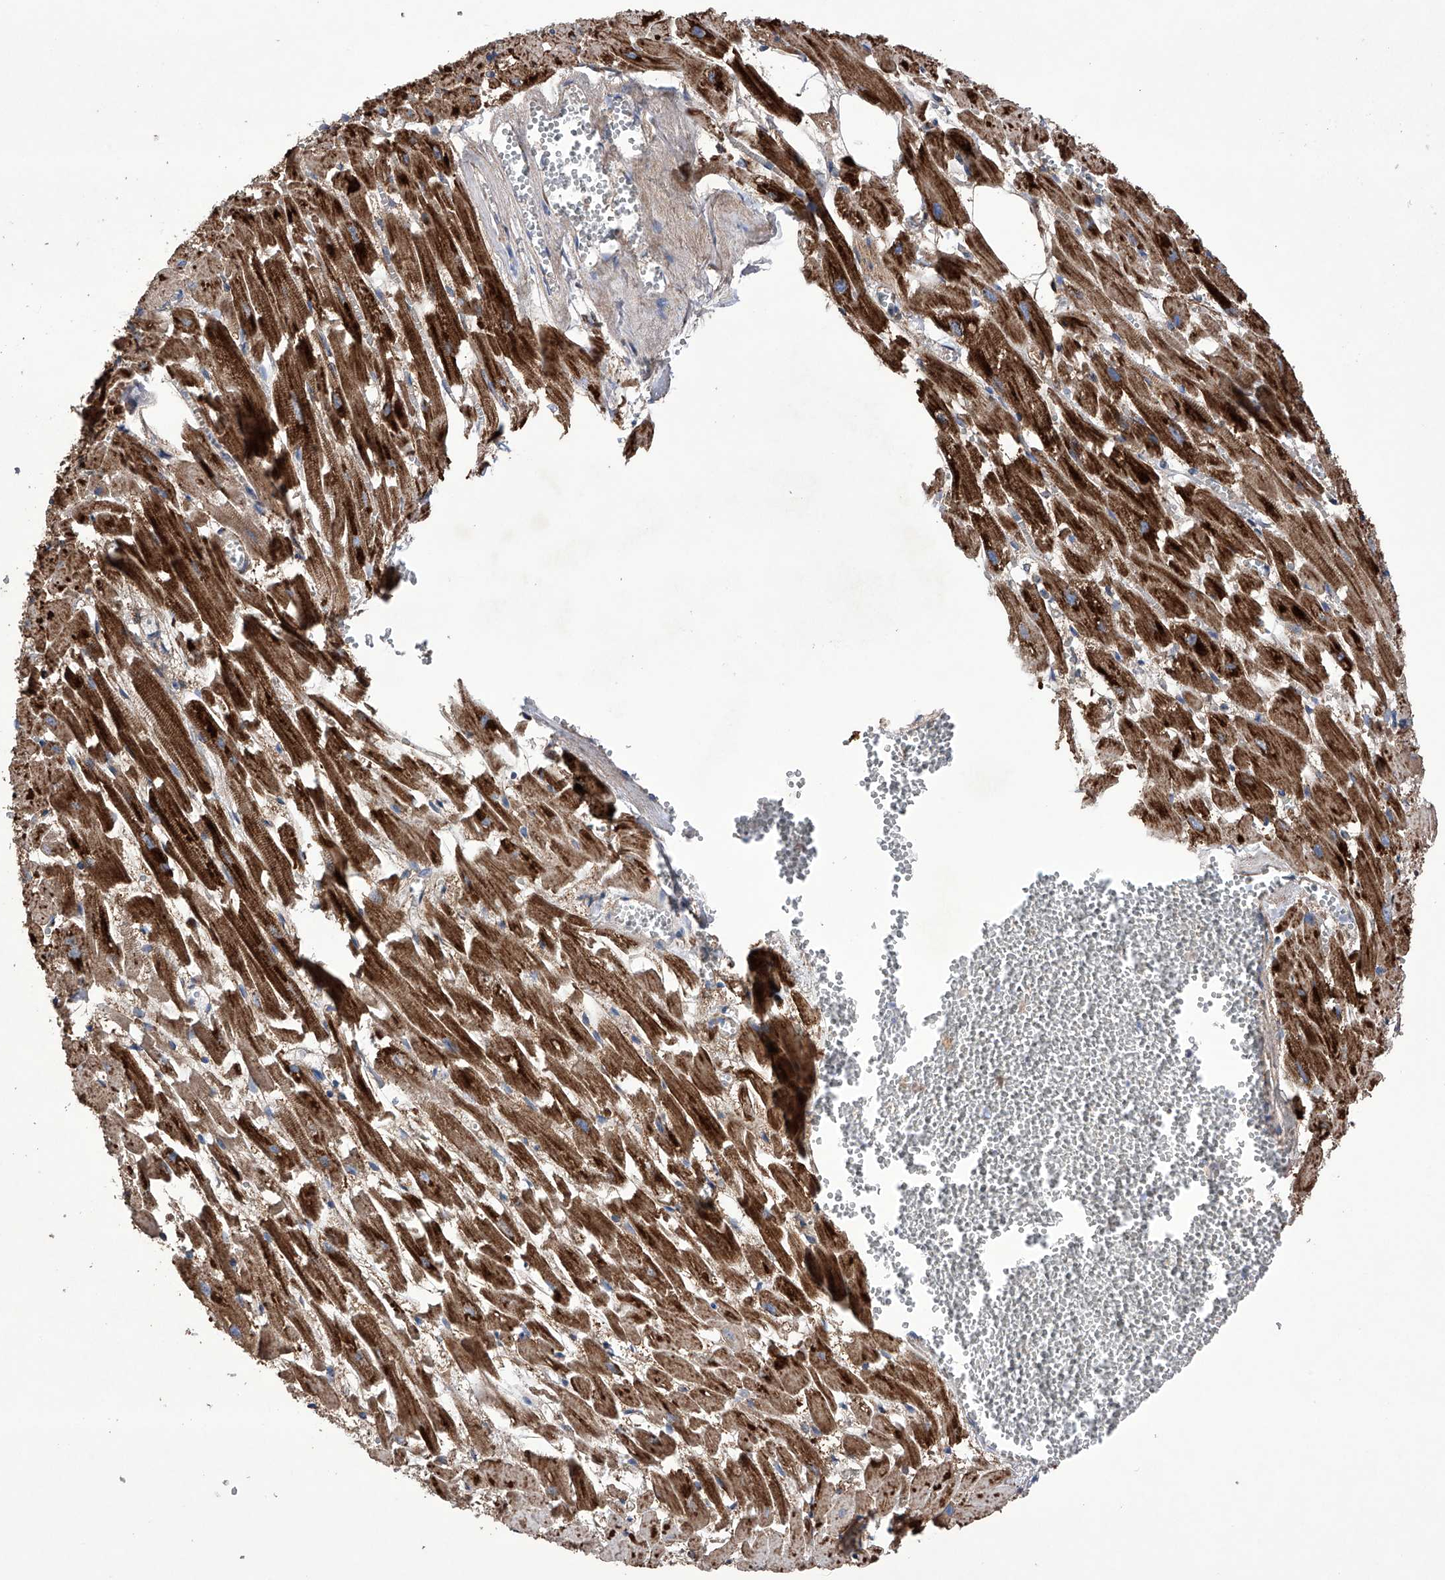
{"staining": {"intensity": "strong", "quantity": ">75%", "location": "cytoplasmic/membranous"}, "tissue": "heart muscle", "cell_type": "Cardiomyocytes", "image_type": "normal", "snomed": [{"axis": "morphology", "description": "Normal tissue, NOS"}, {"axis": "topography", "description": "Heart"}], "caption": "Immunohistochemistry (IHC) histopathology image of benign human heart muscle stained for a protein (brown), which reveals high levels of strong cytoplasmic/membranous staining in approximately >75% of cardiomyocytes.", "gene": "EFCAB2", "patient": {"sex": "female", "age": 64}}